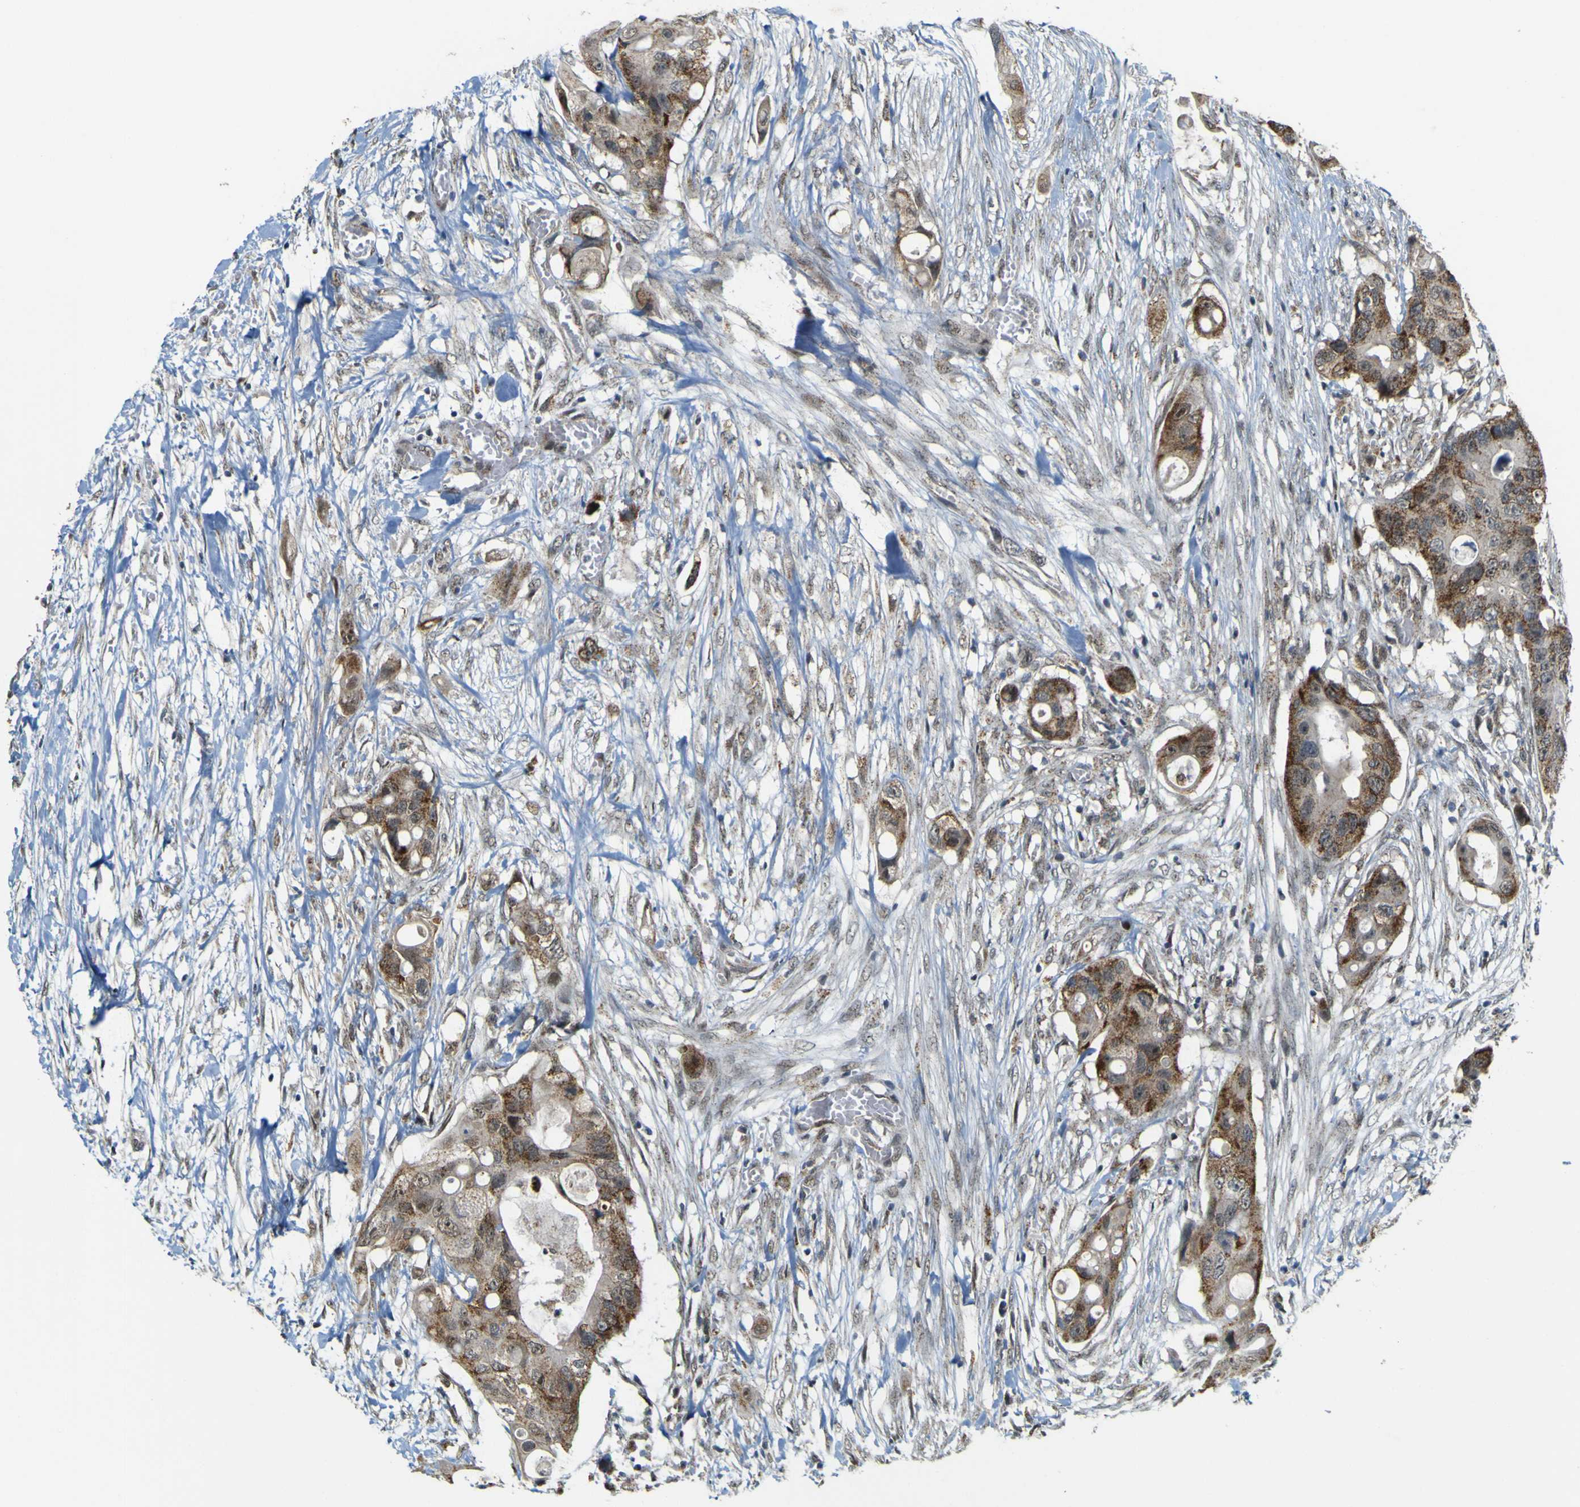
{"staining": {"intensity": "strong", "quantity": ">75%", "location": "cytoplasmic/membranous"}, "tissue": "colorectal cancer", "cell_type": "Tumor cells", "image_type": "cancer", "snomed": [{"axis": "morphology", "description": "Adenocarcinoma, NOS"}, {"axis": "topography", "description": "Colon"}], "caption": "An immunohistochemistry histopathology image of neoplastic tissue is shown. Protein staining in brown highlights strong cytoplasmic/membranous positivity in colorectal adenocarcinoma within tumor cells.", "gene": "ACBD5", "patient": {"sex": "female", "age": 57}}